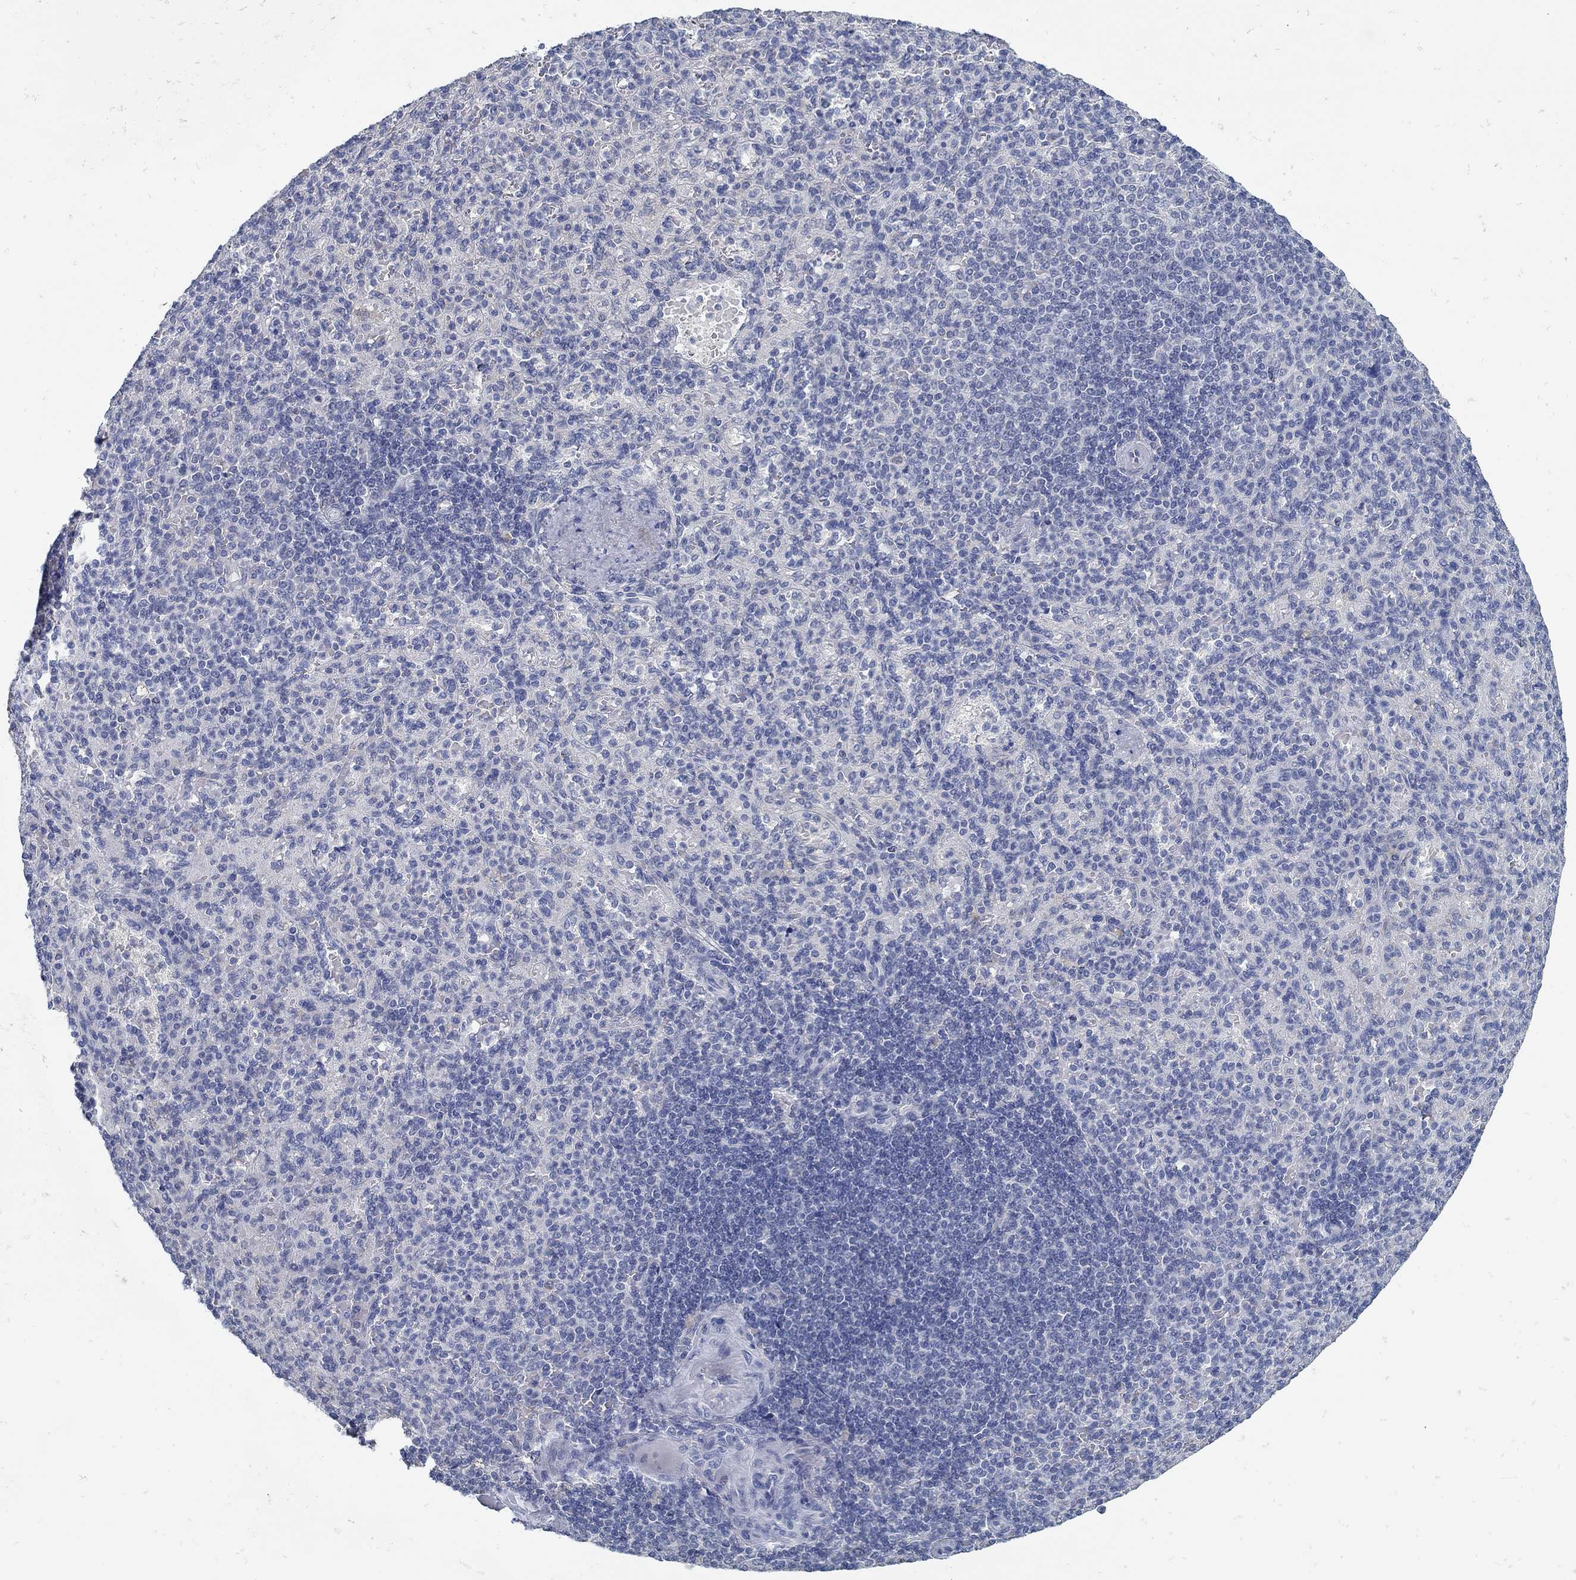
{"staining": {"intensity": "negative", "quantity": "none", "location": "none"}, "tissue": "spleen", "cell_type": "Cells in red pulp", "image_type": "normal", "snomed": [{"axis": "morphology", "description": "Normal tissue, NOS"}, {"axis": "topography", "description": "Spleen"}], "caption": "IHC photomicrograph of unremarkable spleen: human spleen stained with DAB shows no significant protein expression in cells in red pulp. (Stains: DAB (3,3'-diaminobenzidine) immunohistochemistry (IHC) with hematoxylin counter stain, Microscopy: brightfield microscopy at high magnification).", "gene": "ZFAND4", "patient": {"sex": "female", "age": 74}}